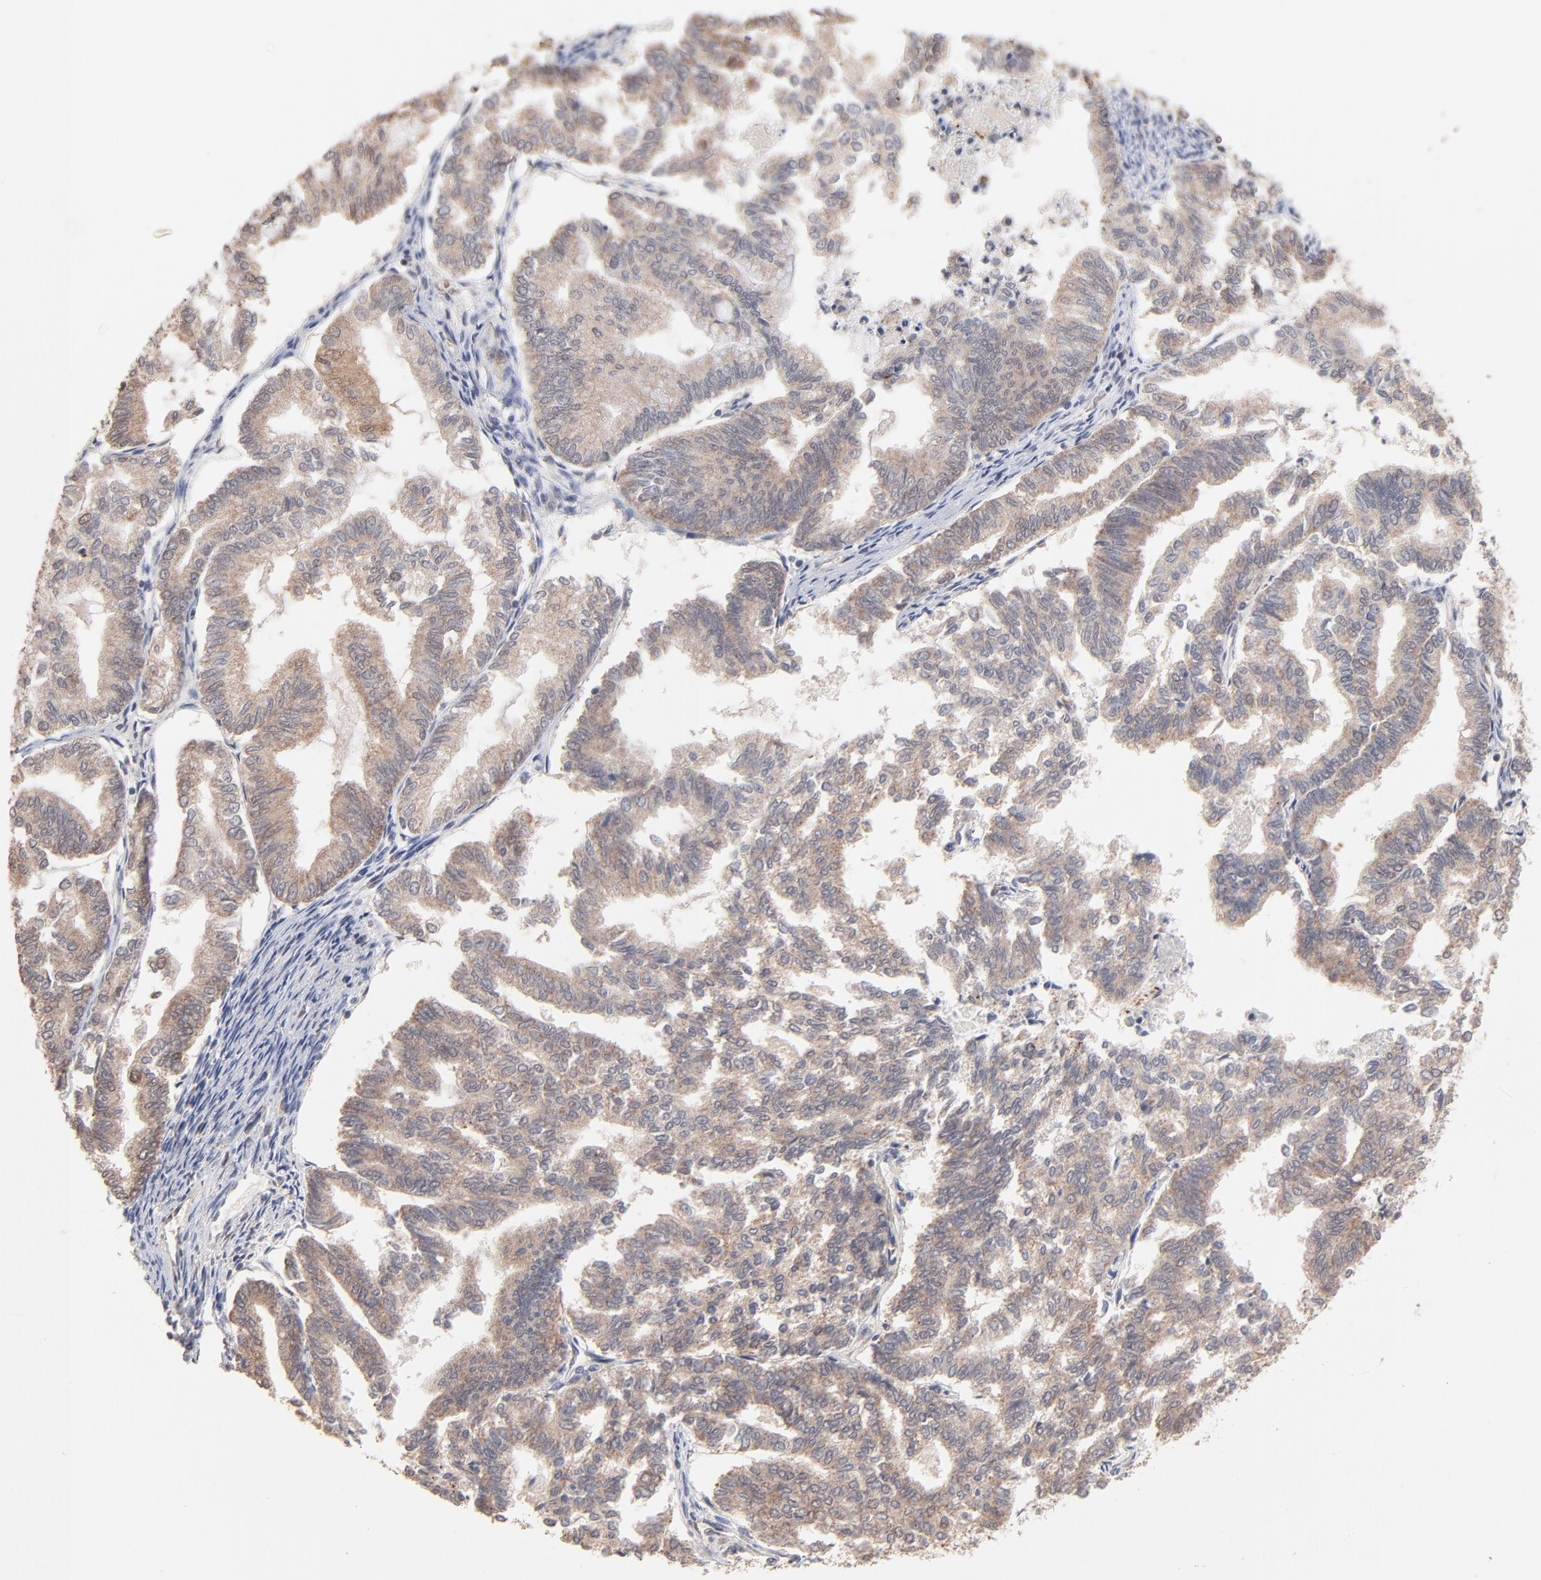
{"staining": {"intensity": "moderate", "quantity": "25%-75%", "location": "cytoplasmic/membranous"}, "tissue": "endometrial cancer", "cell_type": "Tumor cells", "image_type": "cancer", "snomed": [{"axis": "morphology", "description": "Adenocarcinoma, NOS"}, {"axis": "topography", "description": "Endometrium"}], "caption": "Endometrial cancer stained for a protein exhibits moderate cytoplasmic/membranous positivity in tumor cells.", "gene": "MSL2", "patient": {"sex": "female", "age": 79}}